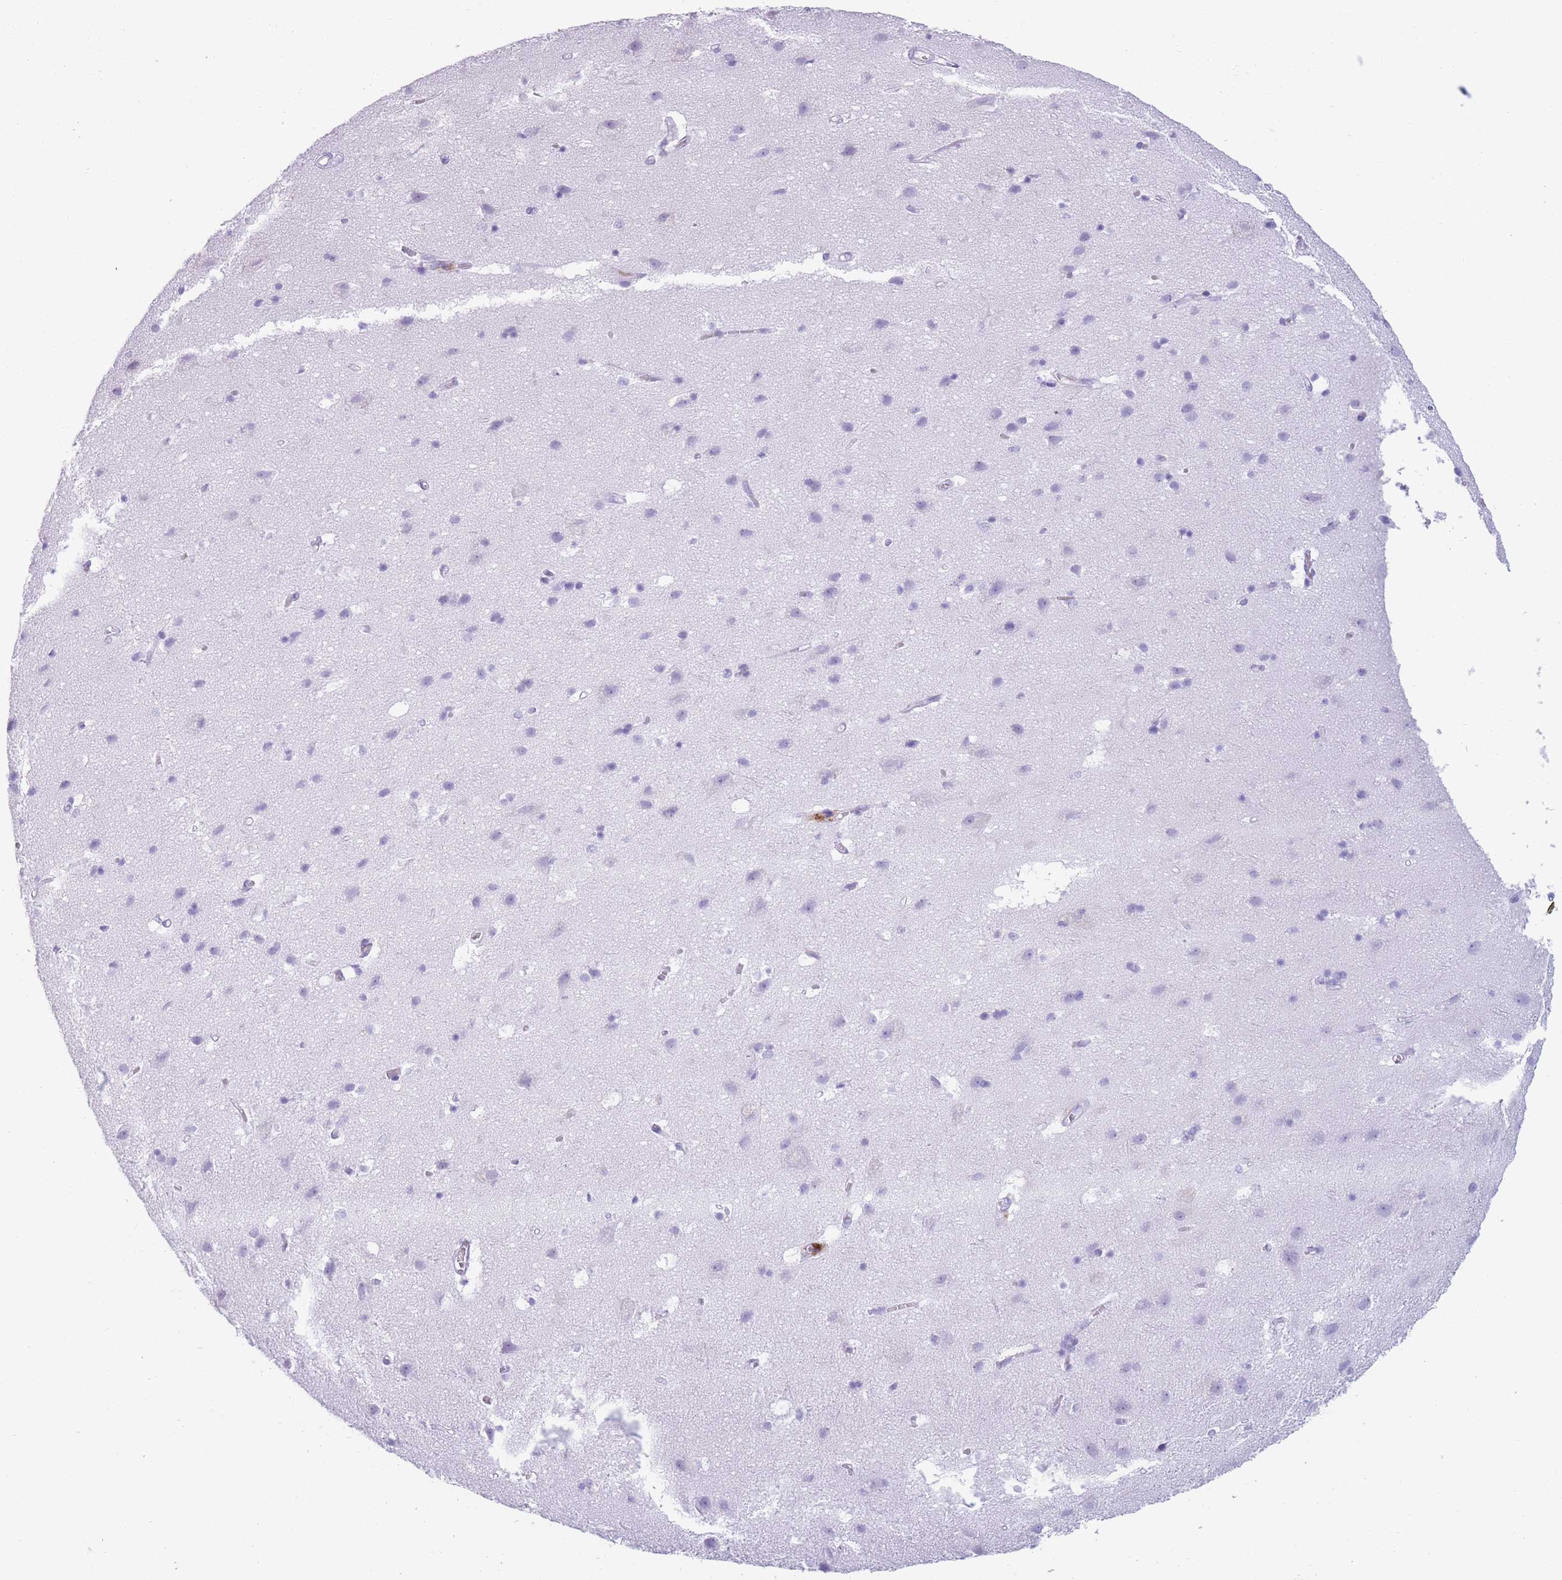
{"staining": {"intensity": "negative", "quantity": "none", "location": "none"}, "tissue": "cerebral cortex", "cell_type": "Endothelial cells", "image_type": "normal", "snomed": [{"axis": "morphology", "description": "Normal tissue, NOS"}, {"axis": "topography", "description": "Cerebral cortex"}], "caption": "Immunohistochemistry (IHC) image of normal human cerebral cortex stained for a protein (brown), which demonstrates no positivity in endothelial cells.", "gene": "COL27A1", "patient": {"sex": "male", "age": 54}}